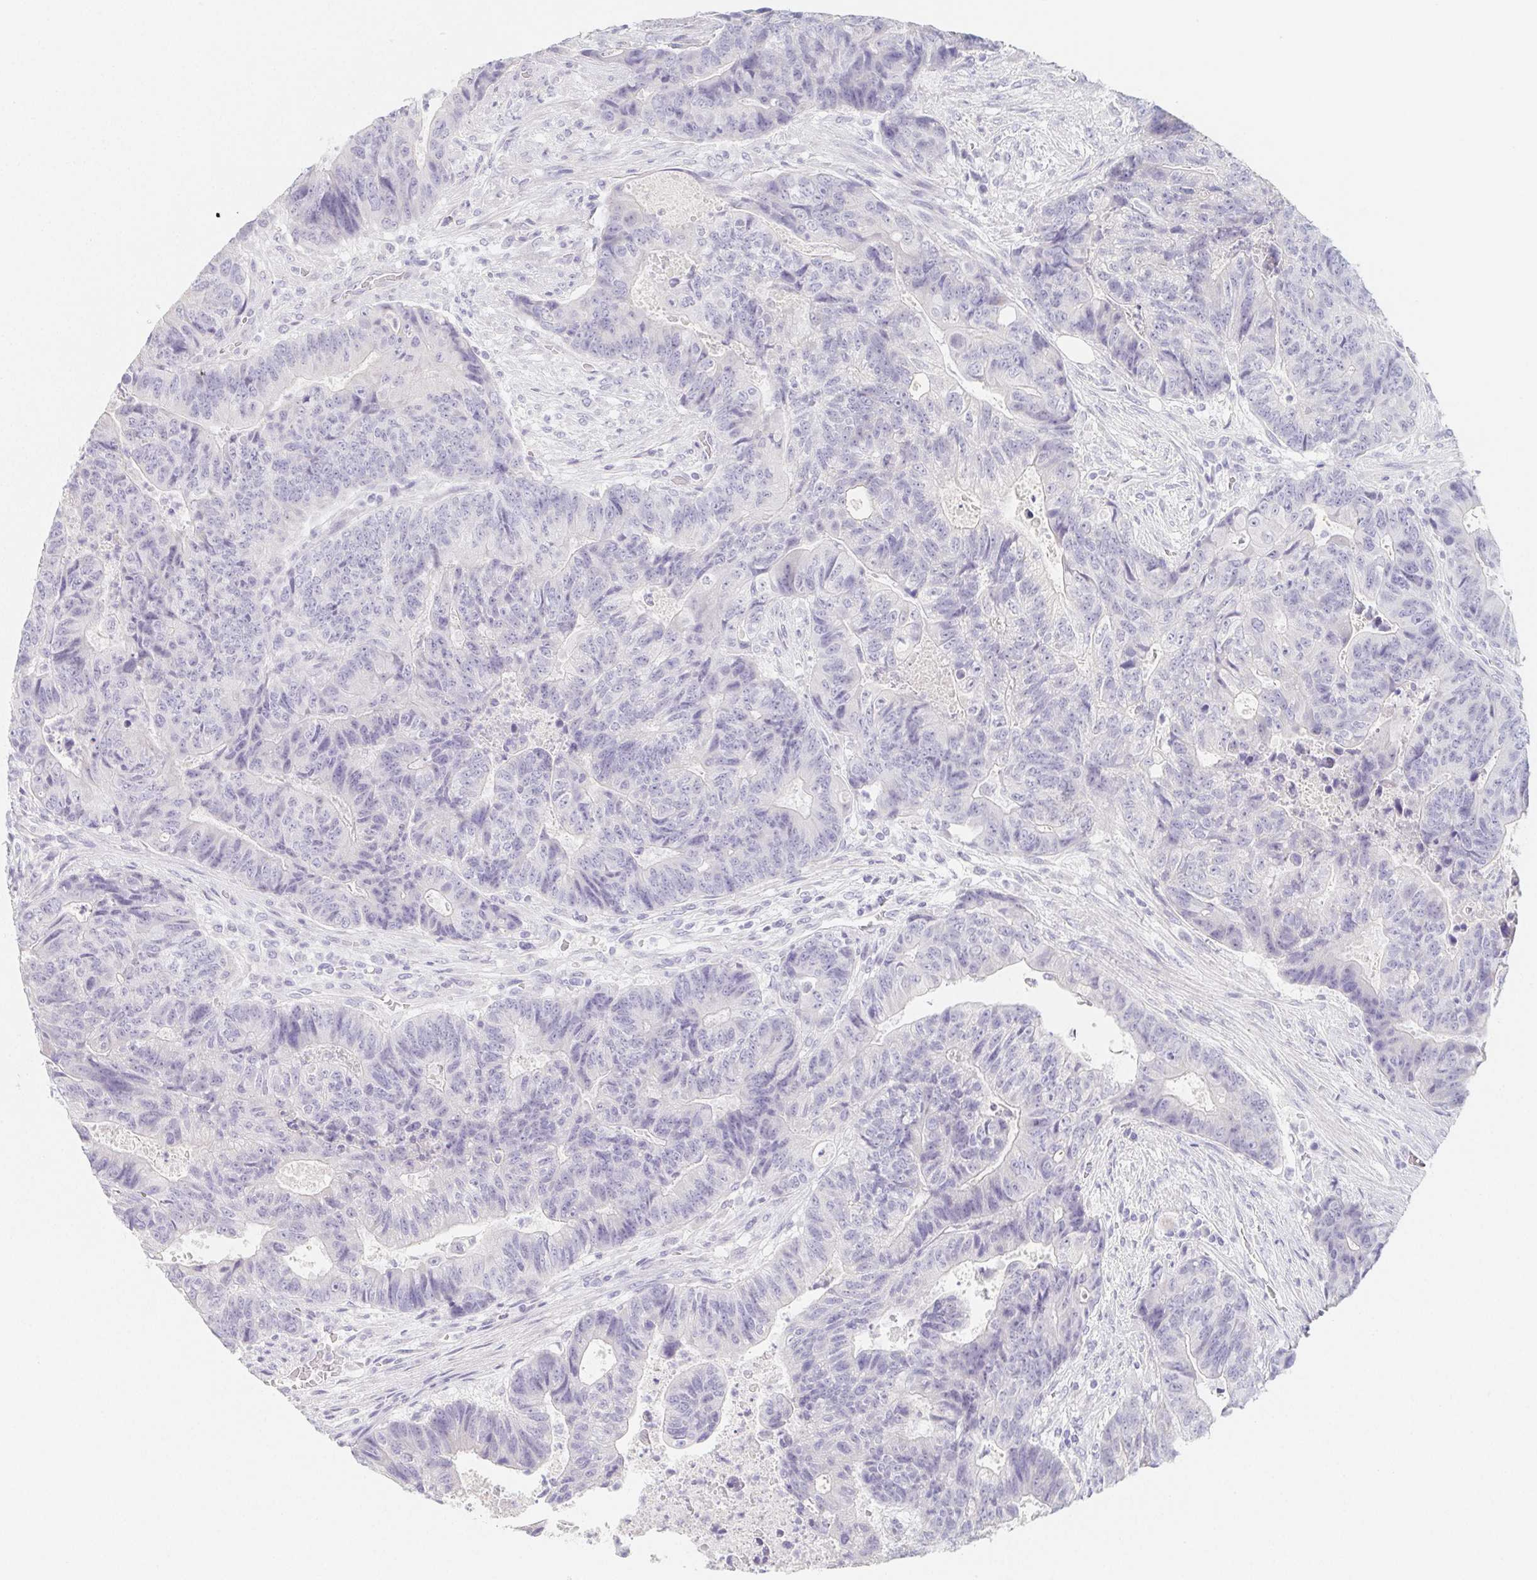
{"staining": {"intensity": "negative", "quantity": "none", "location": "none"}, "tissue": "colorectal cancer", "cell_type": "Tumor cells", "image_type": "cancer", "snomed": [{"axis": "morphology", "description": "Normal tissue, NOS"}, {"axis": "morphology", "description": "Adenocarcinoma, NOS"}, {"axis": "topography", "description": "Colon"}], "caption": "The IHC image has no significant staining in tumor cells of colorectal cancer (adenocarcinoma) tissue.", "gene": "GLIPR1L1", "patient": {"sex": "female", "age": 48}}